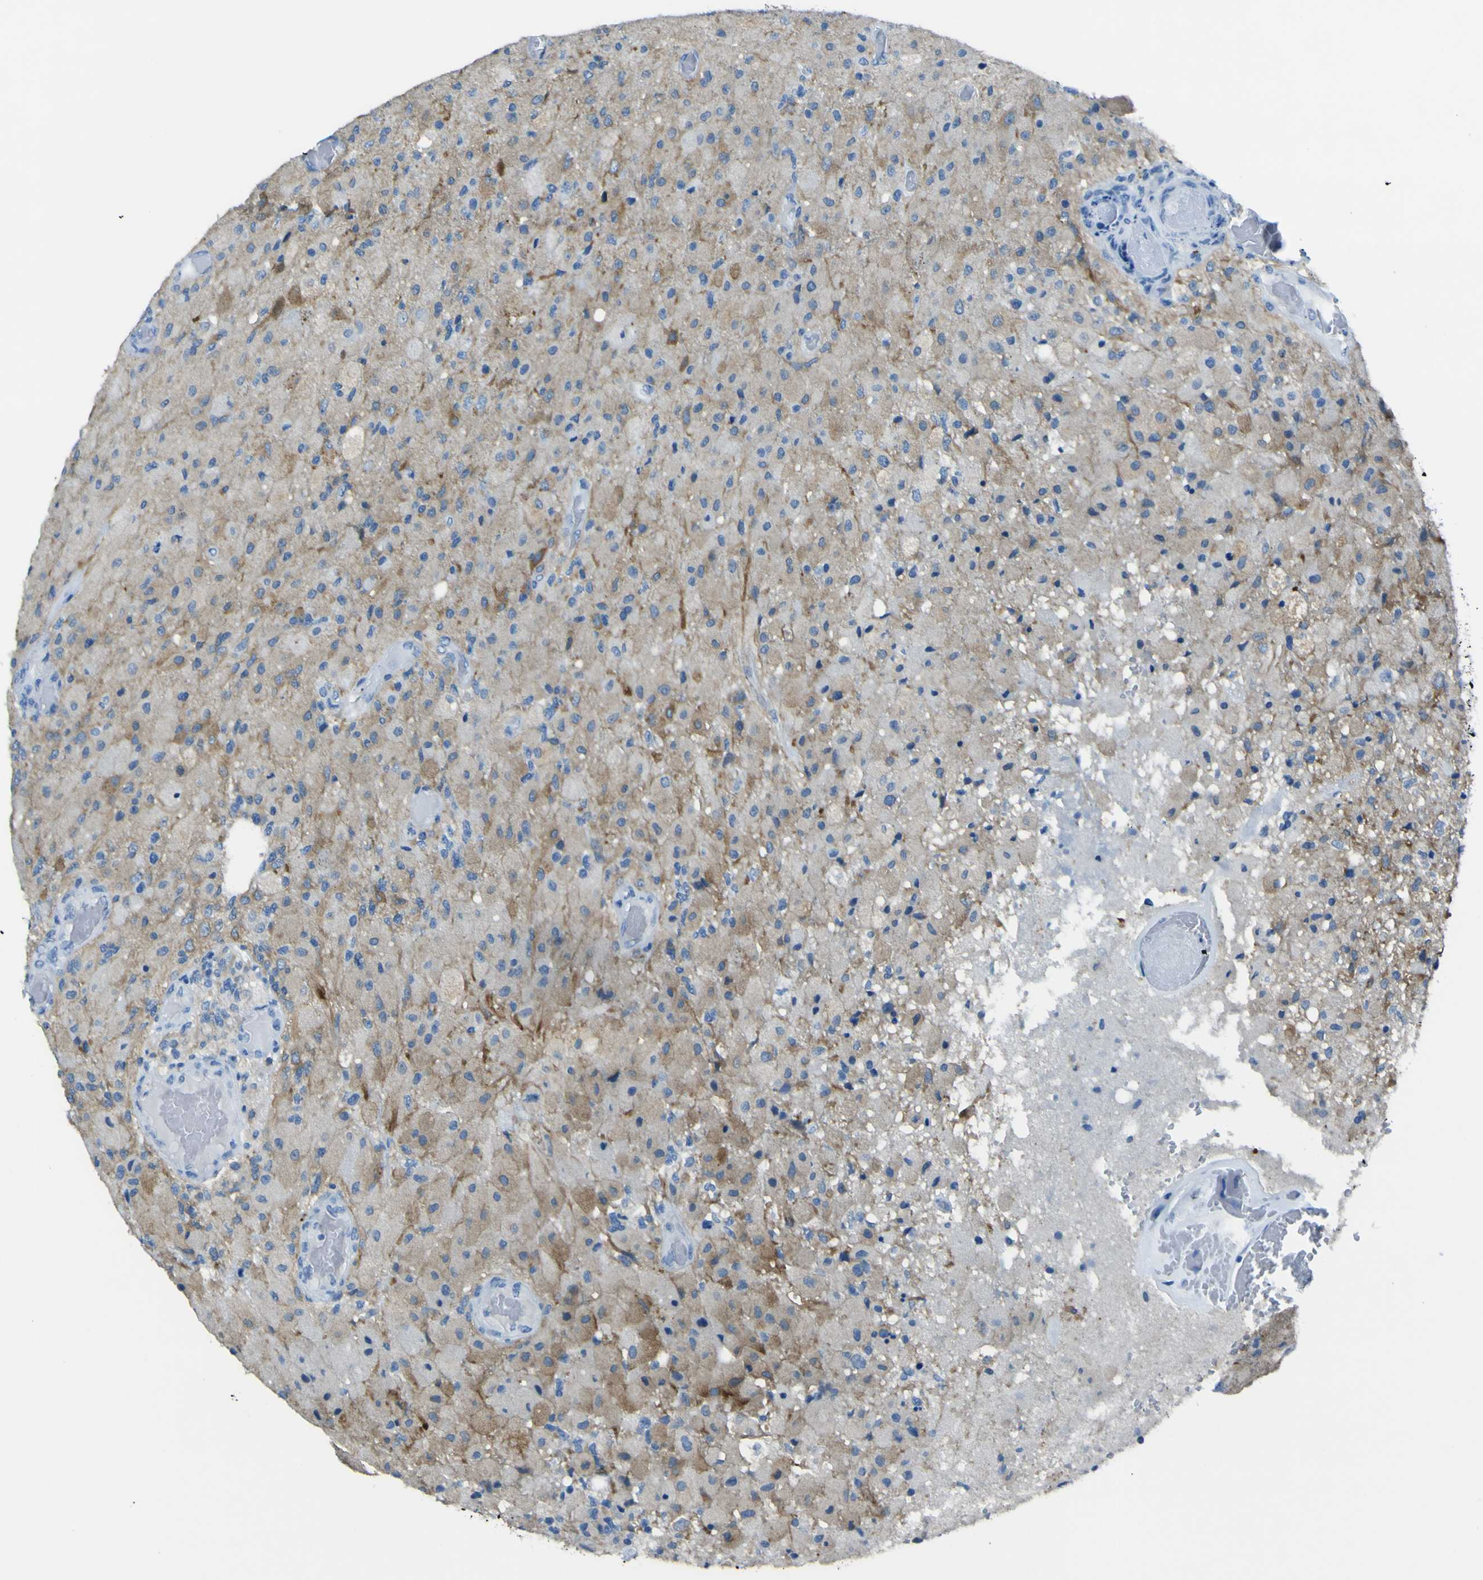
{"staining": {"intensity": "negative", "quantity": "none", "location": "none"}, "tissue": "glioma", "cell_type": "Tumor cells", "image_type": "cancer", "snomed": [{"axis": "morphology", "description": "Normal tissue, NOS"}, {"axis": "morphology", "description": "Glioma, malignant, High grade"}, {"axis": "topography", "description": "Cerebral cortex"}], "caption": "There is no significant staining in tumor cells of malignant high-grade glioma.", "gene": "PHKG1", "patient": {"sex": "male", "age": 77}}